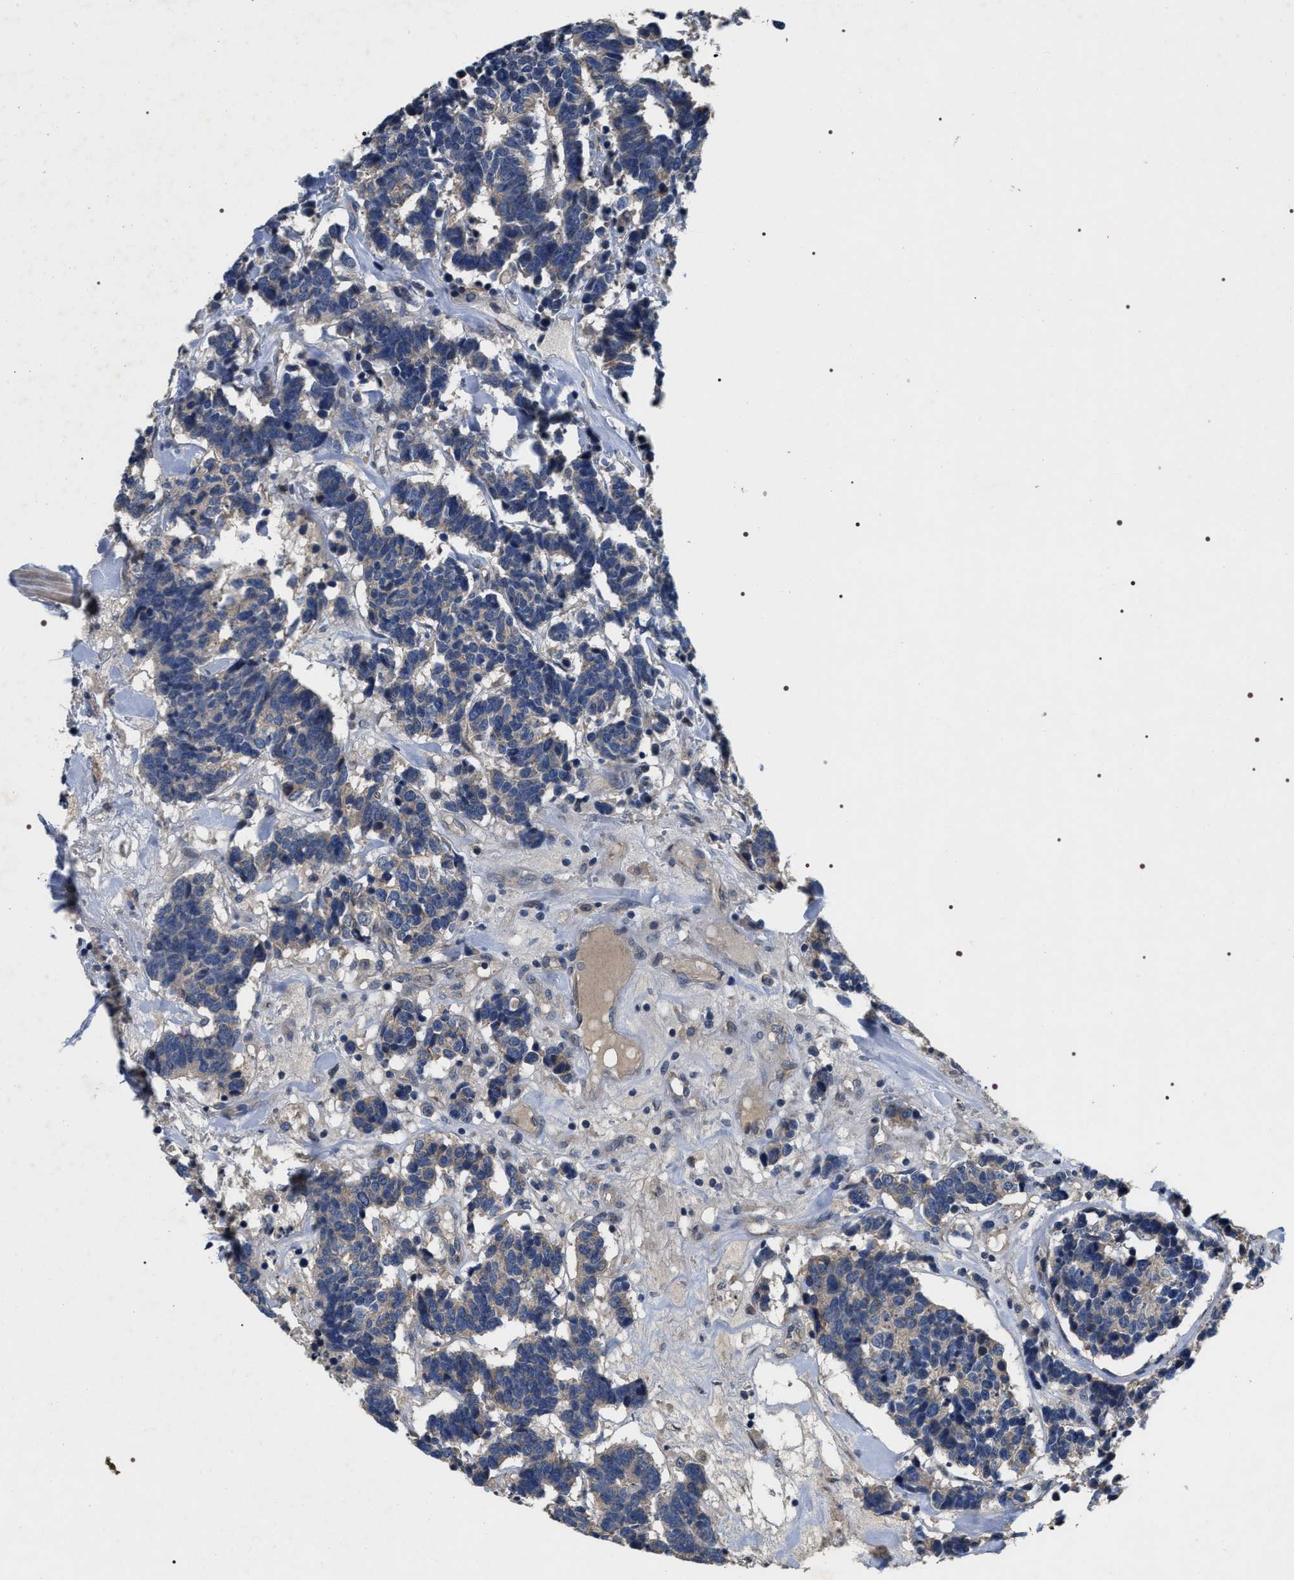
{"staining": {"intensity": "negative", "quantity": "none", "location": "none"}, "tissue": "carcinoid", "cell_type": "Tumor cells", "image_type": "cancer", "snomed": [{"axis": "morphology", "description": "Carcinoid, malignant, NOS"}, {"axis": "topography", "description": "Small intestine"}], "caption": "There is no significant staining in tumor cells of carcinoid.", "gene": "IFT81", "patient": {"sex": "male", "age": 63}}